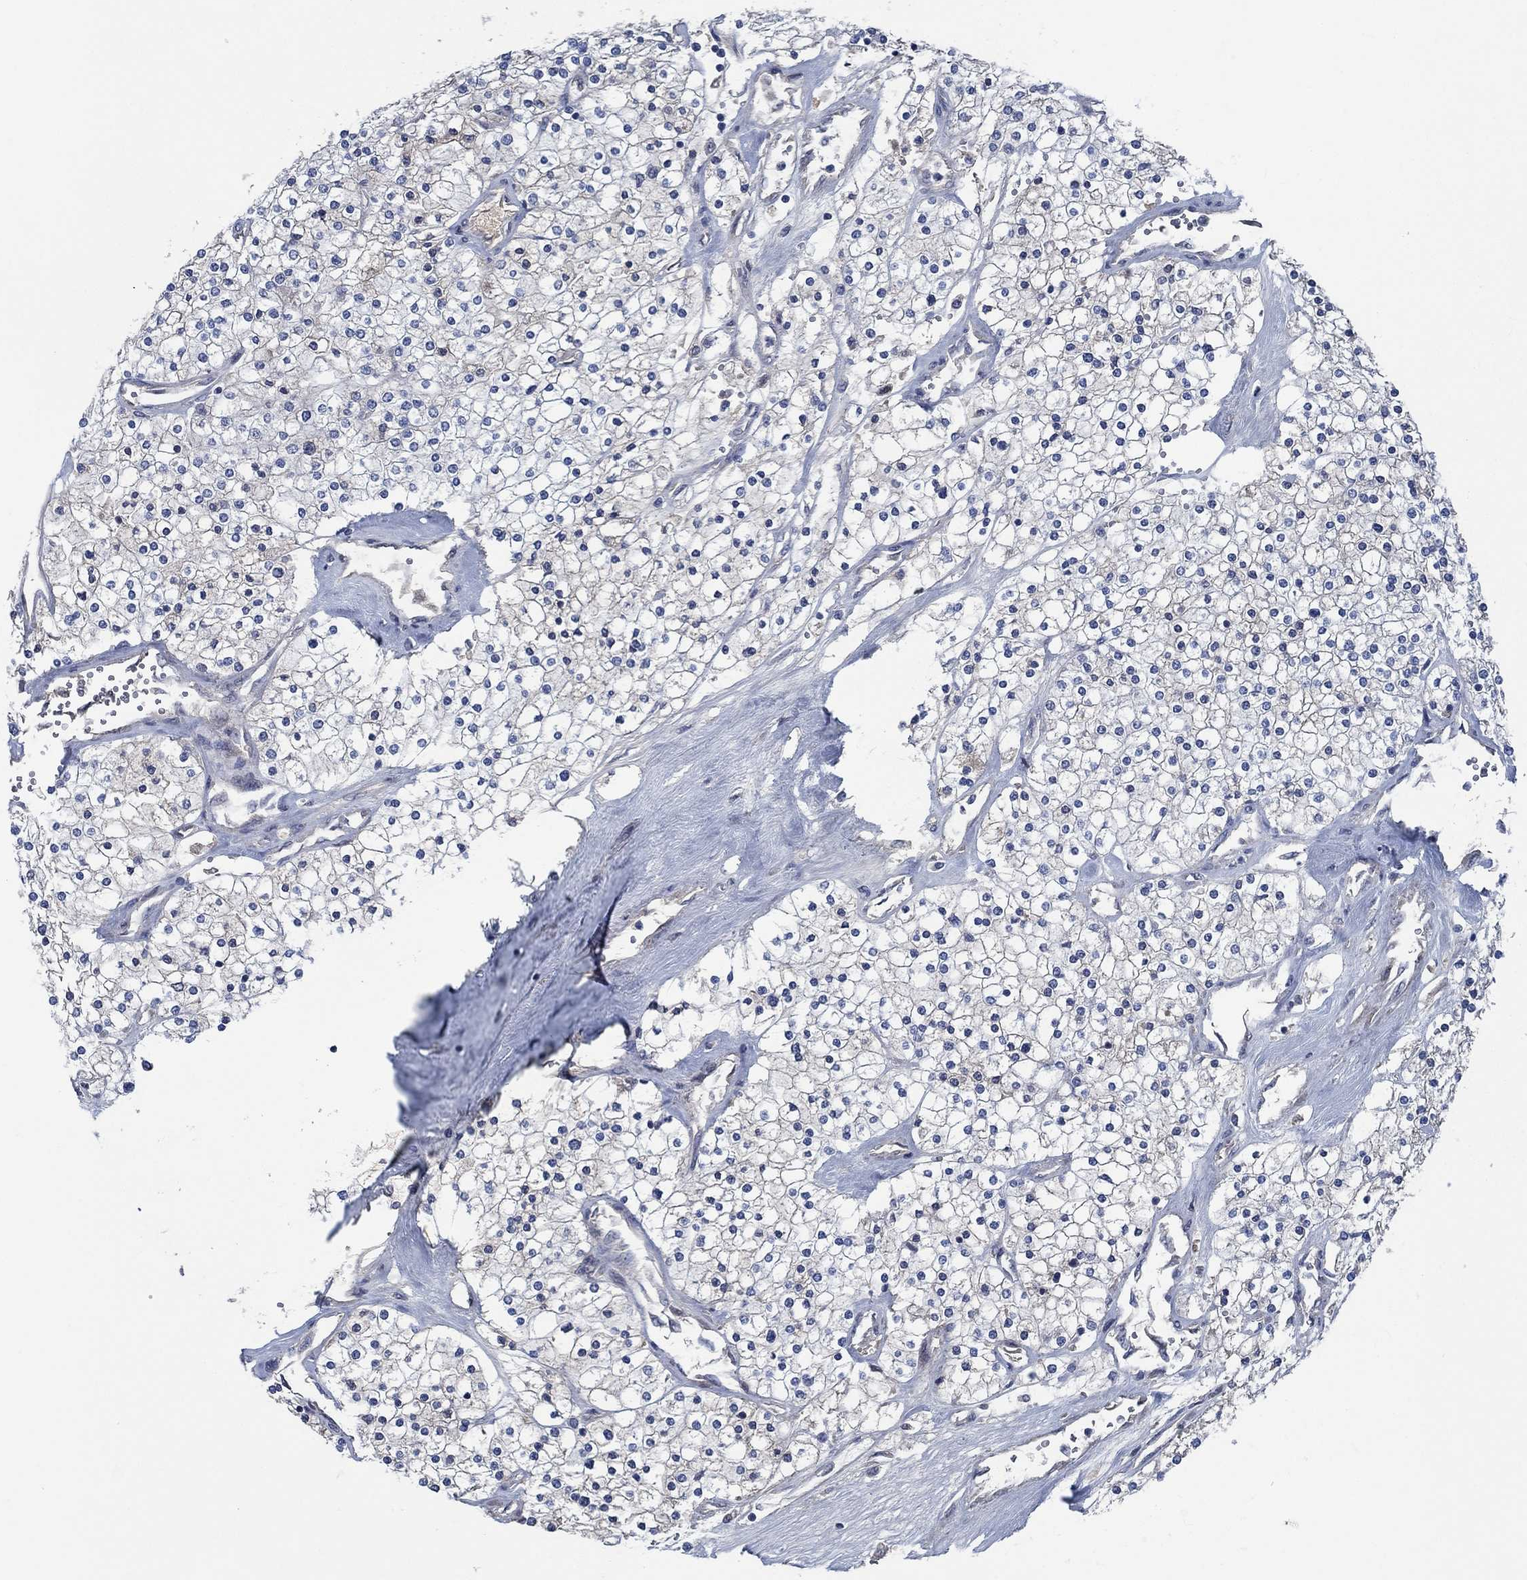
{"staining": {"intensity": "negative", "quantity": "none", "location": "none"}, "tissue": "renal cancer", "cell_type": "Tumor cells", "image_type": "cancer", "snomed": [{"axis": "morphology", "description": "Adenocarcinoma, NOS"}, {"axis": "topography", "description": "Kidney"}], "caption": "This is an IHC image of renal cancer (adenocarcinoma). There is no staining in tumor cells.", "gene": "OBSCN", "patient": {"sex": "male", "age": 80}}